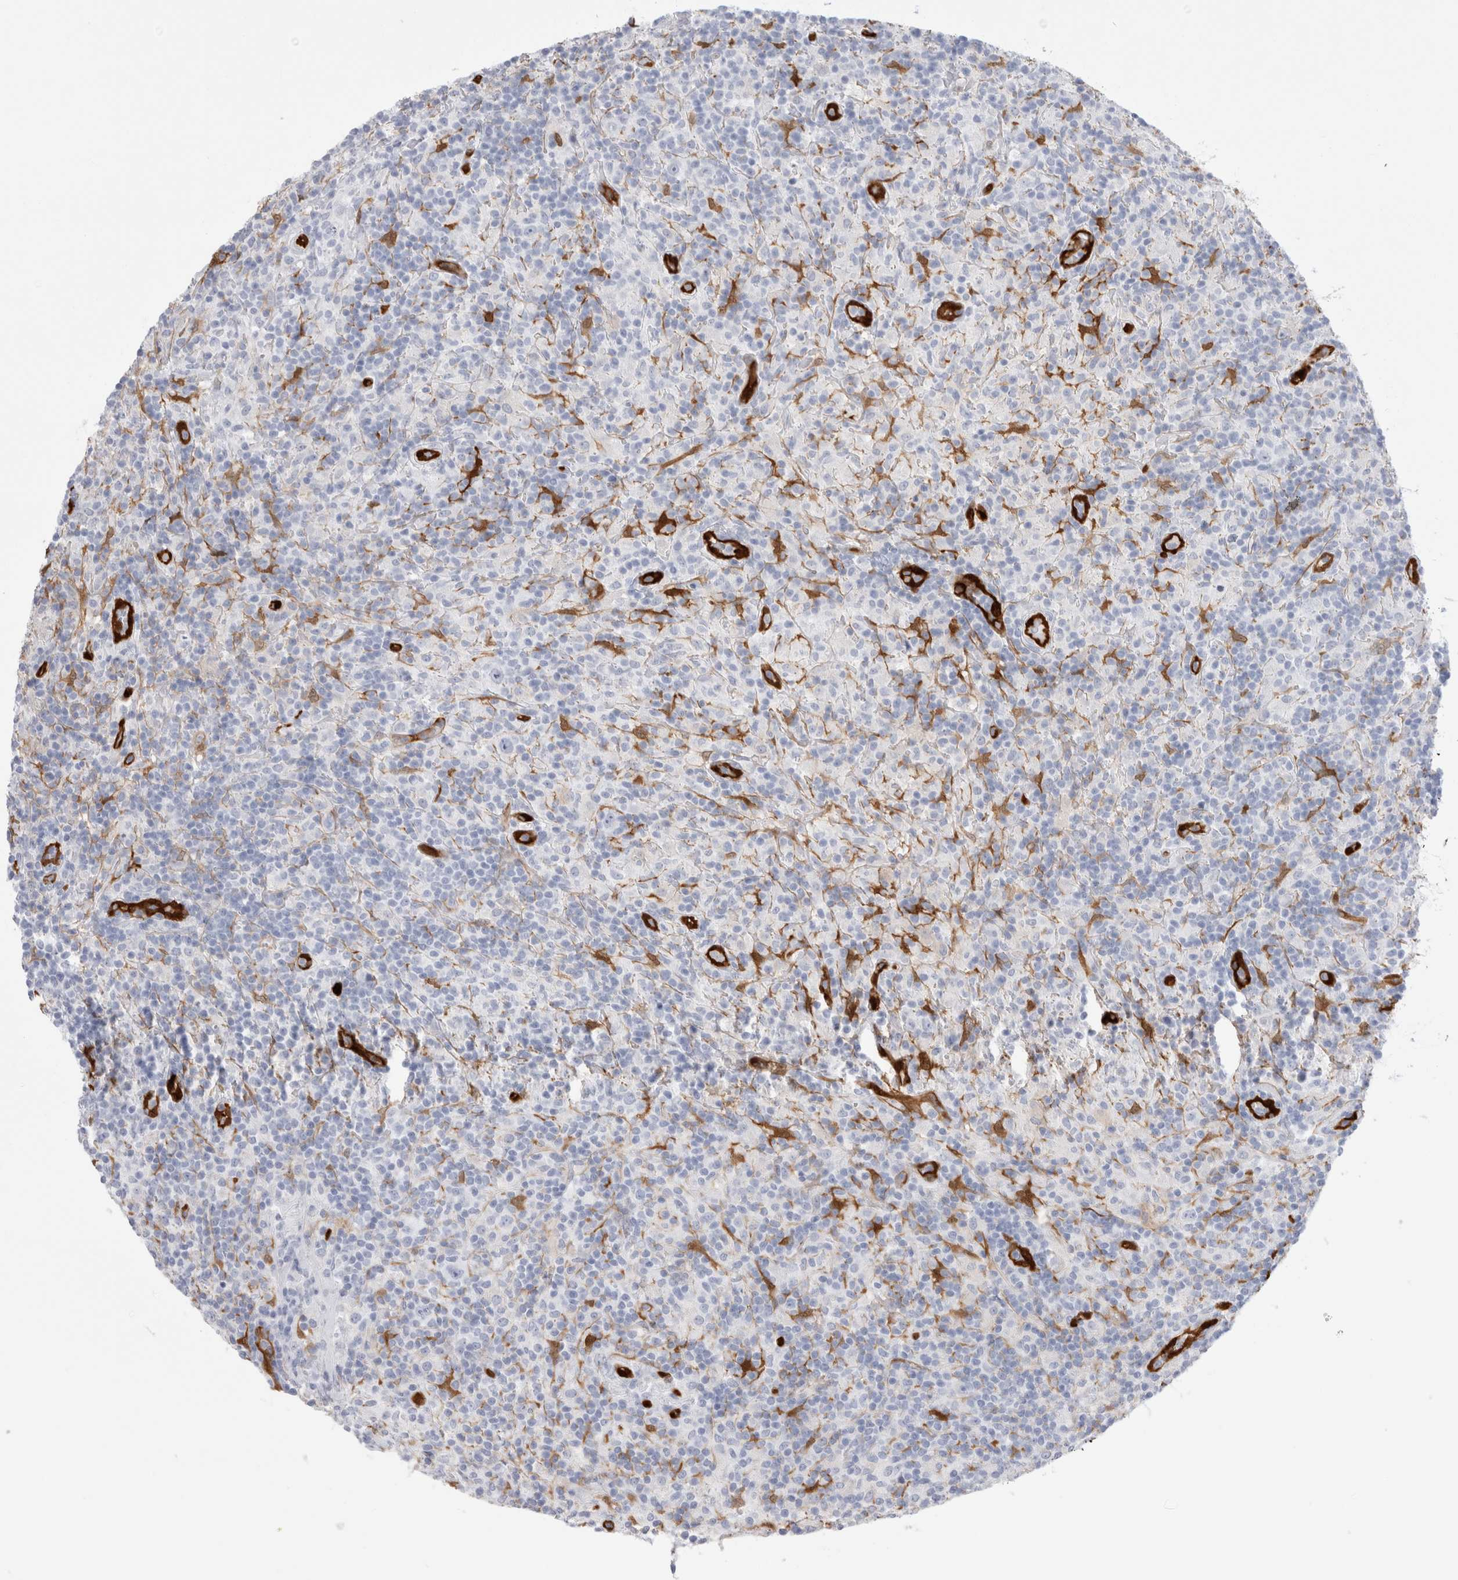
{"staining": {"intensity": "negative", "quantity": "none", "location": "none"}, "tissue": "lymphoma", "cell_type": "Tumor cells", "image_type": "cancer", "snomed": [{"axis": "morphology", "description": "Hodgkin's disease, NOS"}, {"axis": "topography", "description": "Lymph node"}], "caption": "IHC histopathology image of neoplastic tissue: lymphoma stained with DAB (3,3'-diaminobenzidine) exhibits no significant protein expression in tumor cells. (Brightfield microscopy of DAB (3,3'-diaminobenzidine) IHC at high magnification).", "gene": "NAPEPLD", "patient": {"sex": "male", "age": 70}}